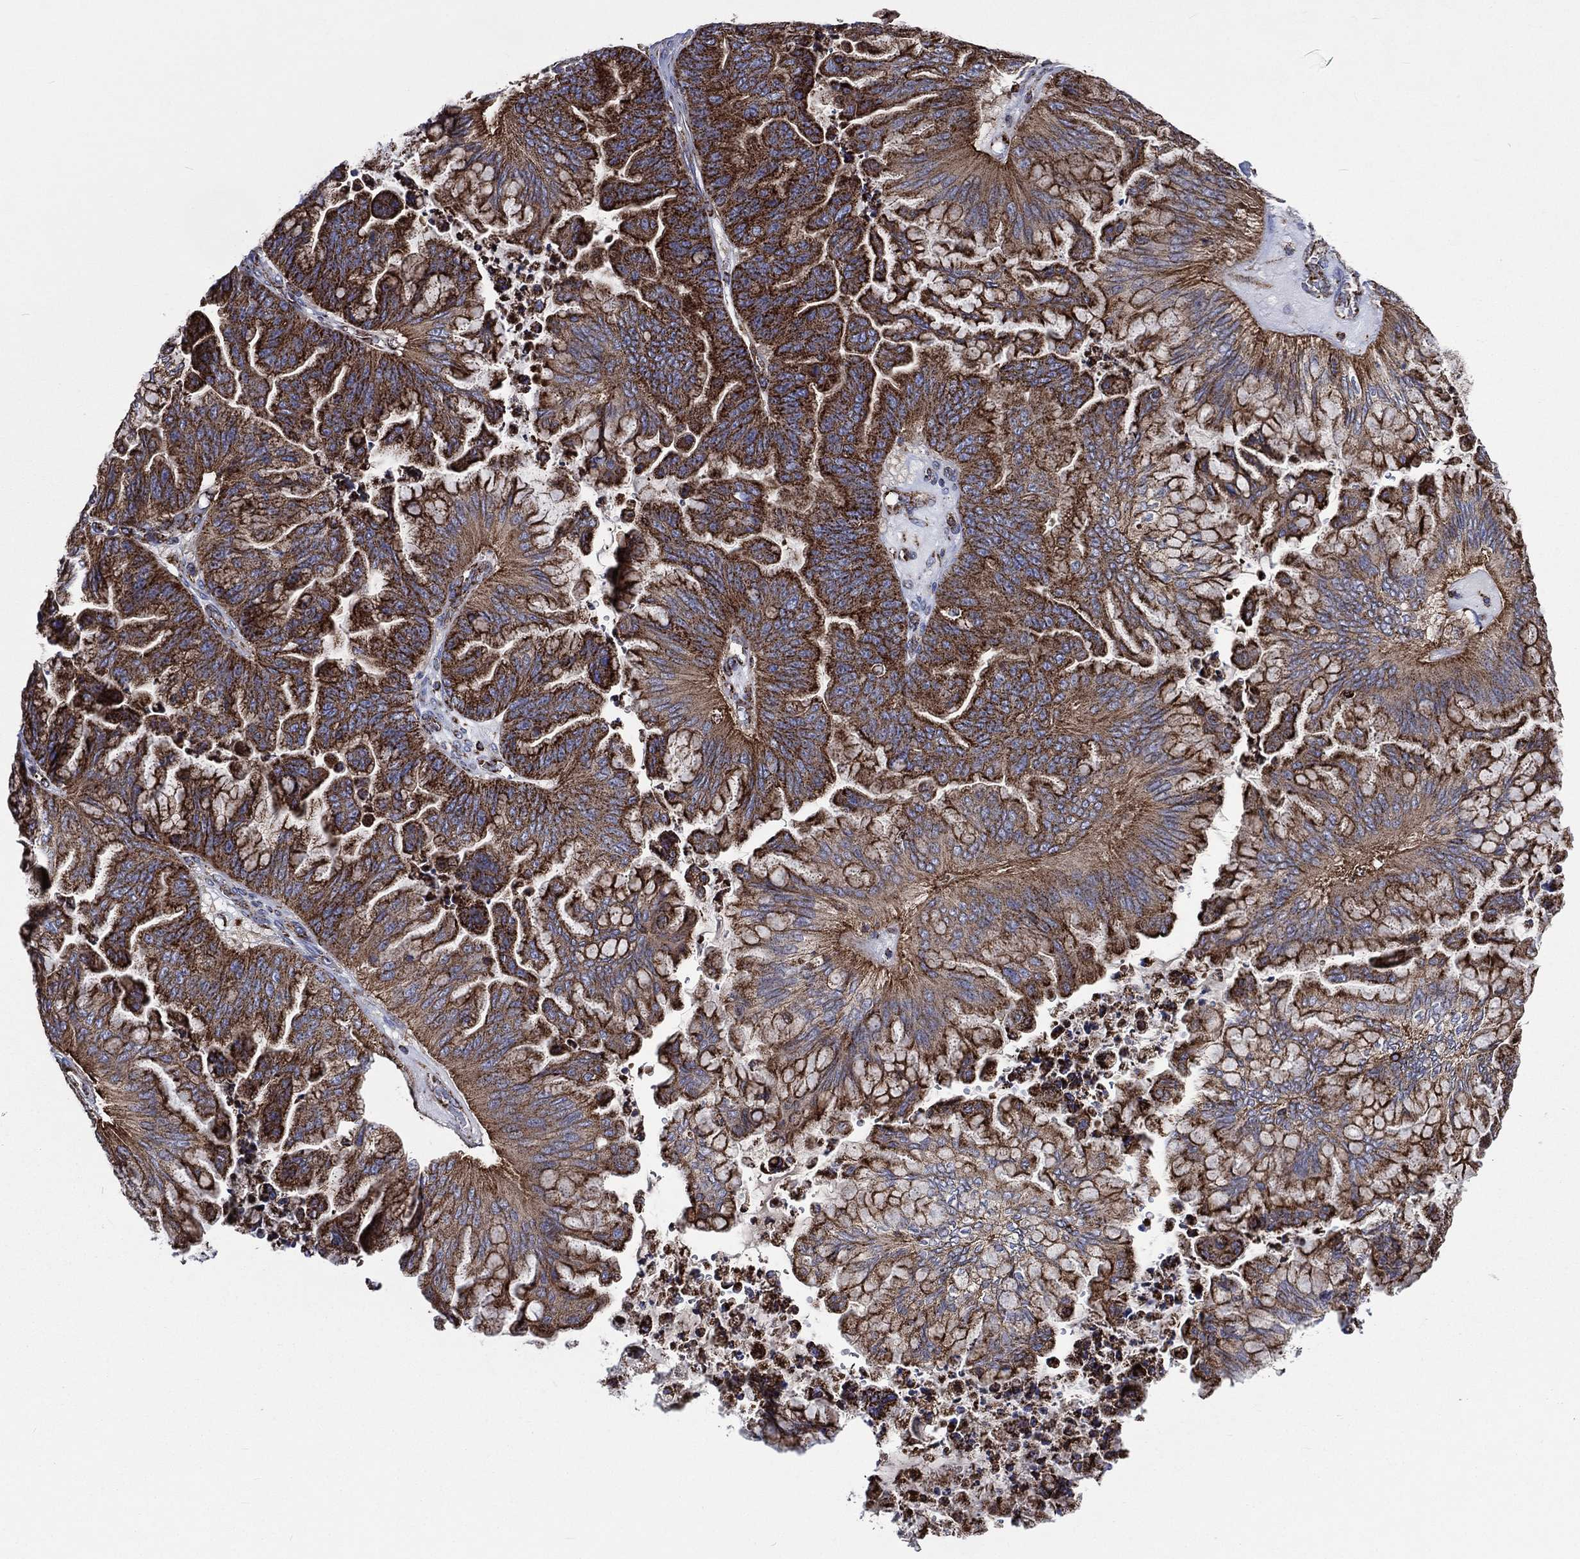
{"staining": {"intensity": "strong", "quantity": ">75%", "location": "cytoplasmic/membranous"}, "tissue": "ovarian cancer", "cell_type": "Tumor cells", "image_type": "cancer", "snomed": [{"axis": "morphology", "description": "Cystadenocarcinoma, mucinous, NOS"}, {"axis": "topography", "description": "Ovary"}], "caption": "IHC photomicrograph of neoplastic tissue: human mucinous cystadenocarcinoma (ovarian) stained using IHC demonstrates high levels of strong protein expression localized specifically in the cytoplasmic/membranous of tumor cells, appearing as a cytoplasmic/membranous brown color.", "gene": "ANKRD37", "patient": {"sex": "female", "age": 67}}